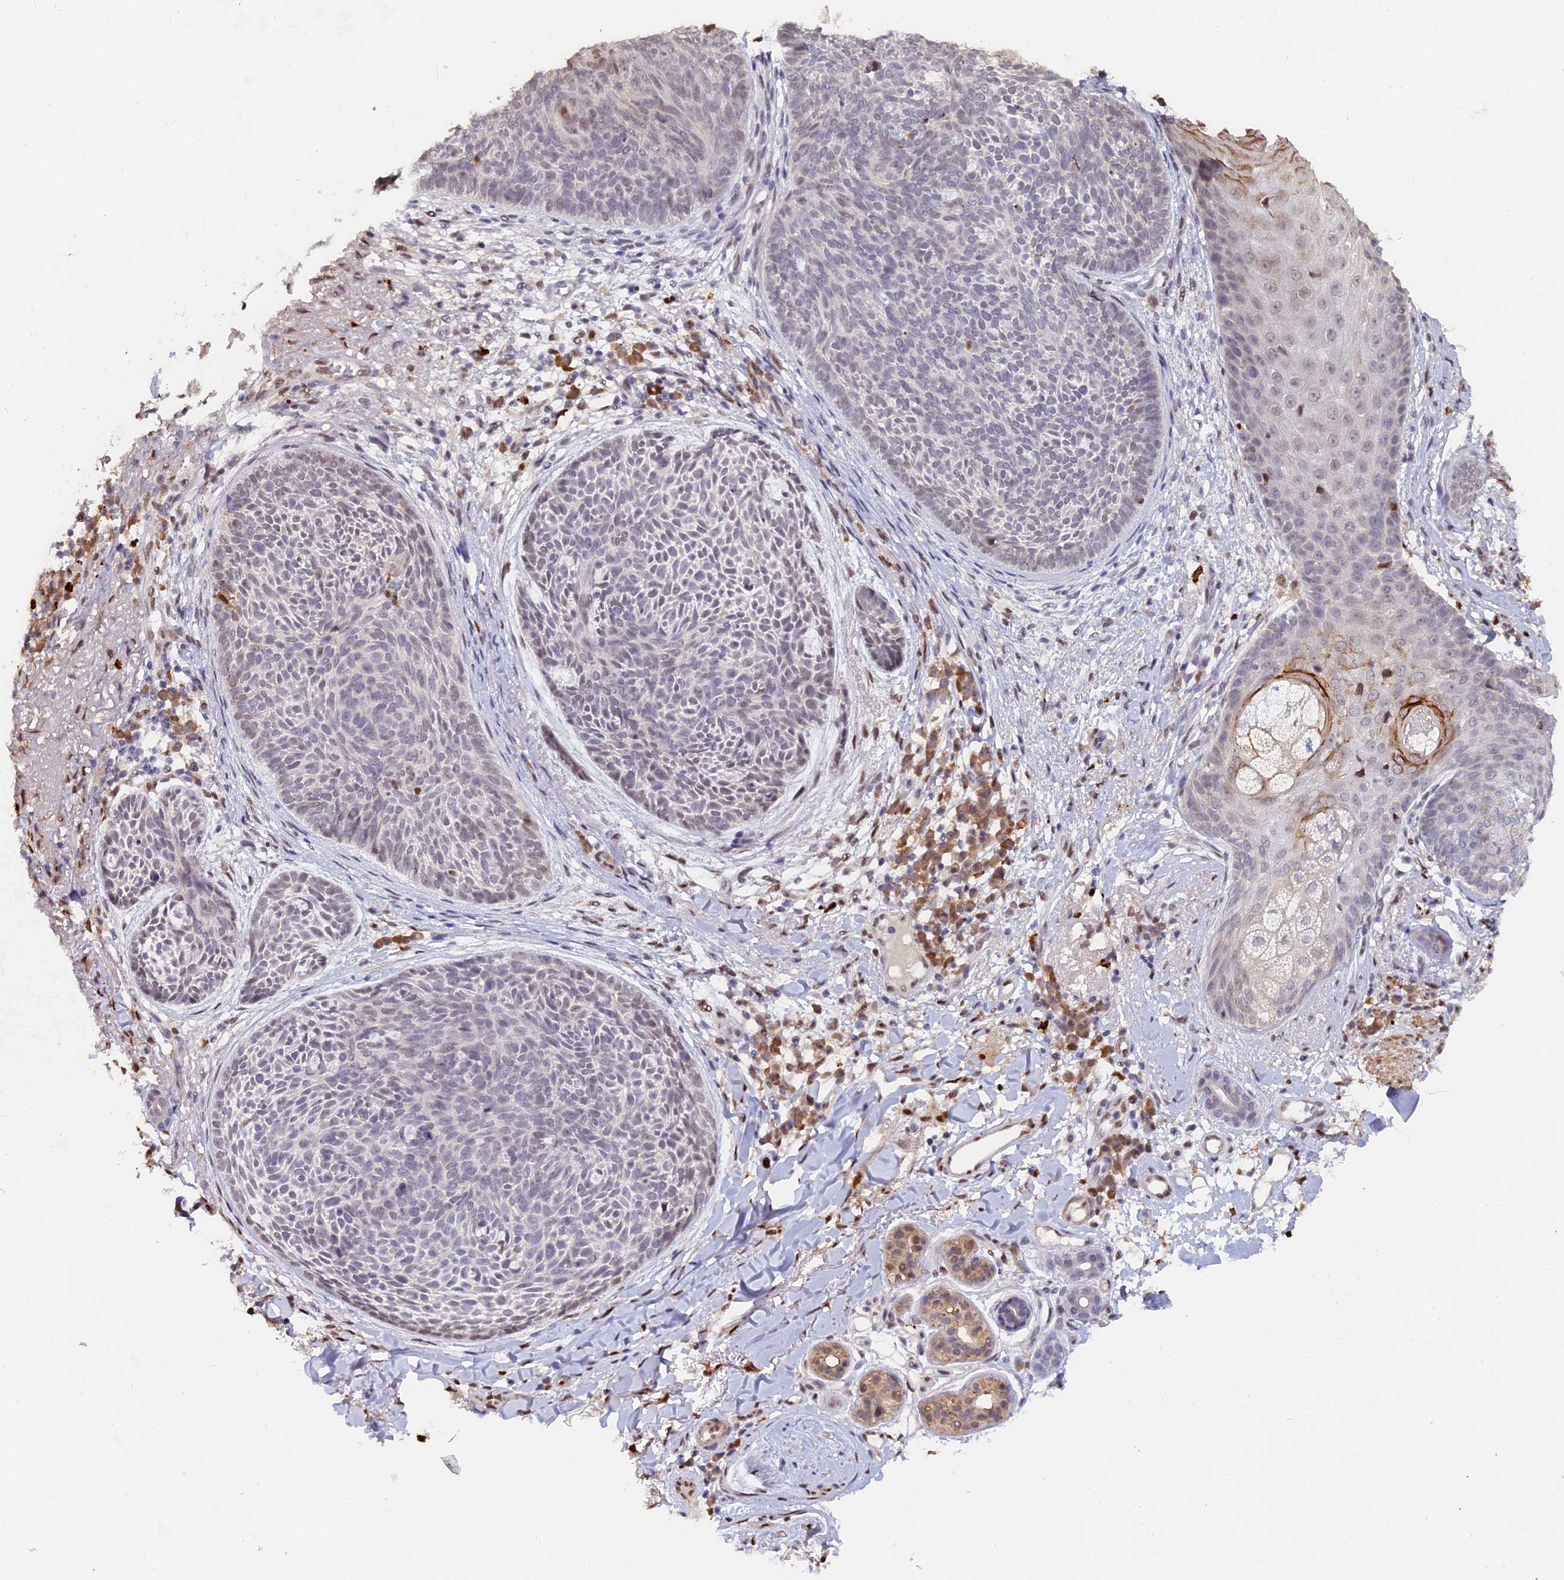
{"staining": {"intensity": "weak", "quantity": "<25%", "location": "nuclear"}, "tissue": "skin cancer", "cell_type": "Tumor cells", "image_type": "cancer", "snomed": [{"axis": "morphology", "description": "Basal cell carcinoma"}, {"axis": "topography", "description": "Skin"}], "caption": "Immunohistochemical staining of human basal cell carcinoma (skin) shows no significant positivity in tumor cells.", "gene": "FAM118B", "patient": {"sex": "male", "age": 85}}